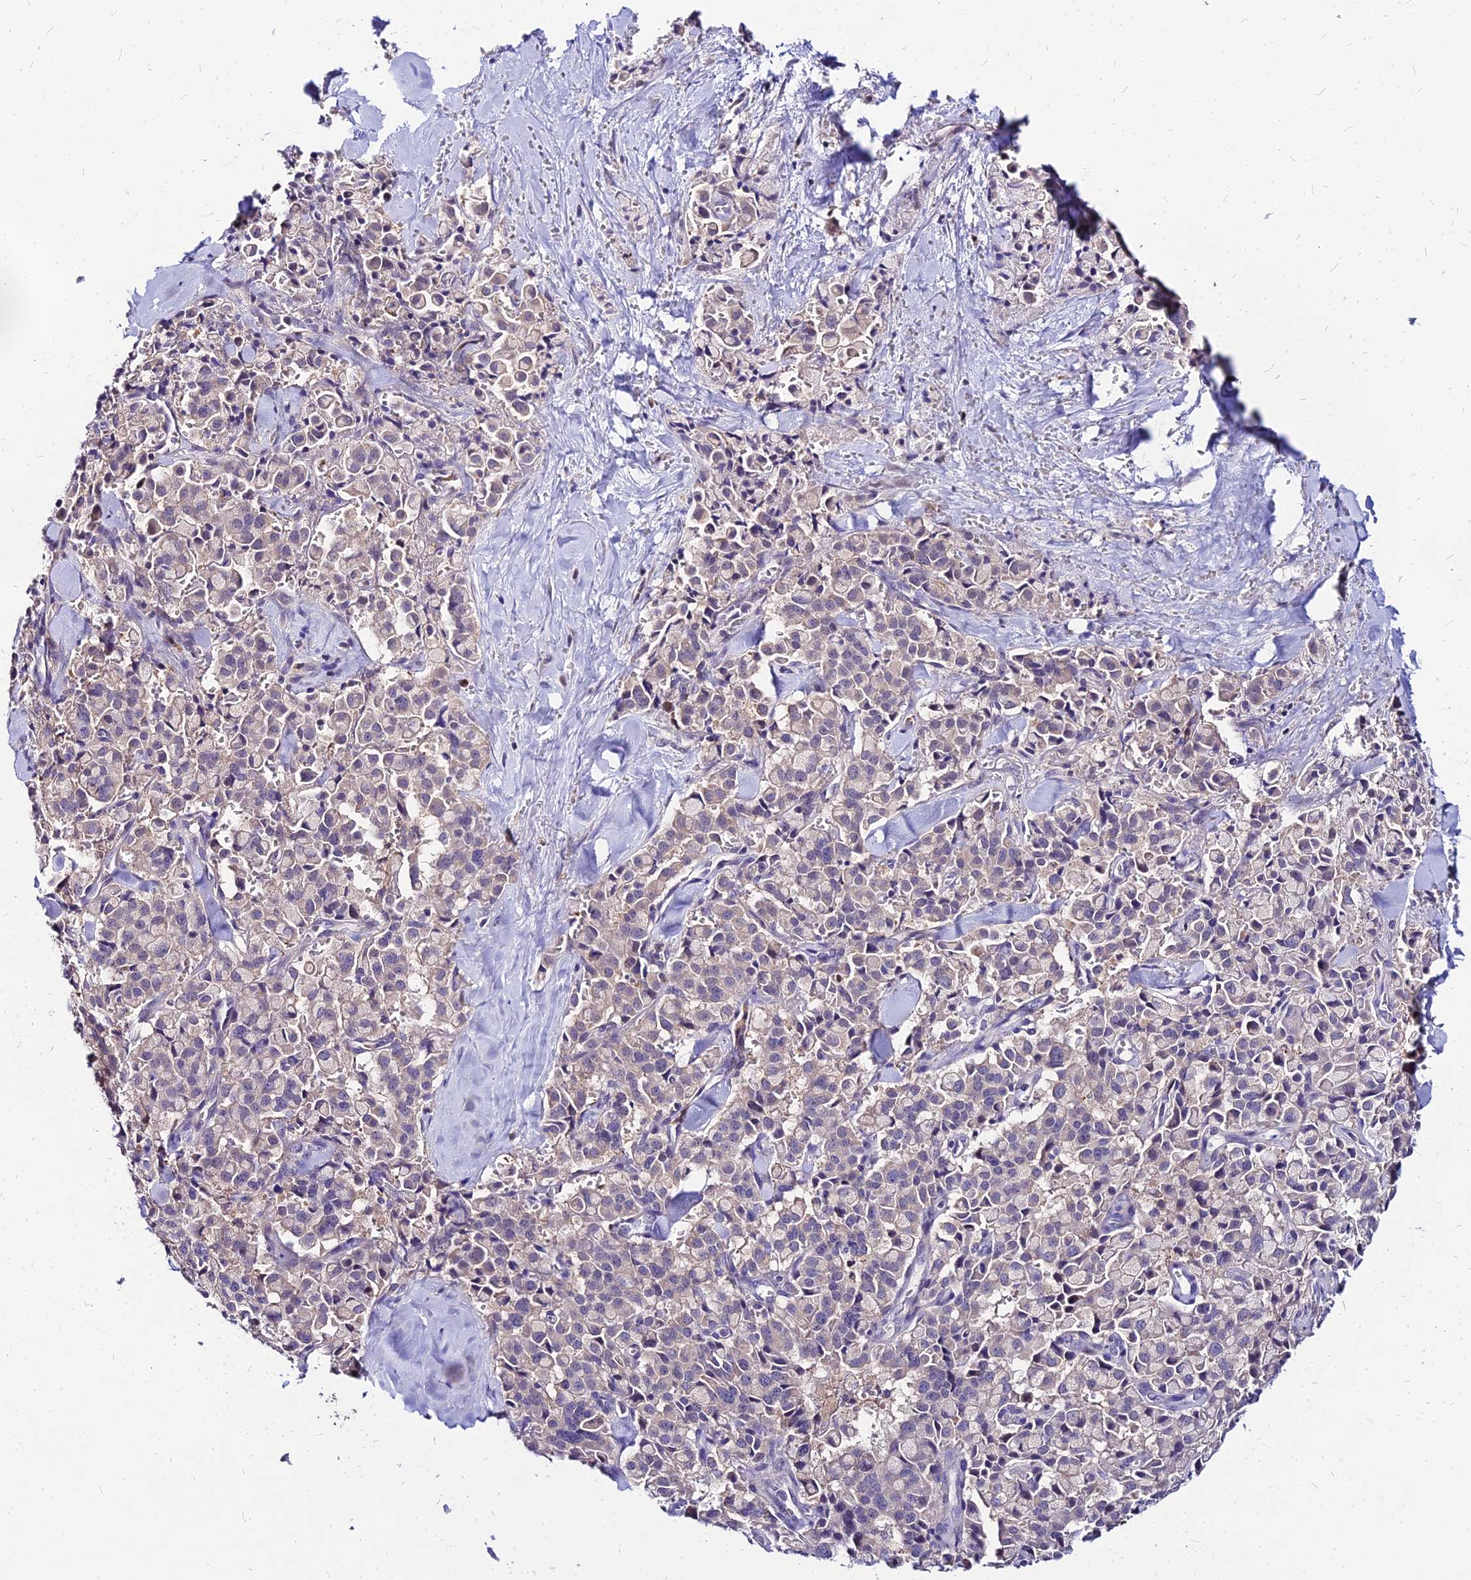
{"staining": {"intensity": "negative", "quantity": "none", "location": "none"}, "tissue": "pancreatic cancer", "cell_type": "Tumor cells", "image_type": "cancer", "snomed": [{"axis": "morphology", "description": "Adenocarcinoma, NOS"}, {"axis": "topography", "description": "Pancreas"}], "caption": "Tumor cells show no significant protein expression in adenocarcinoma (pancreatic).", "gene": "ACSM6", "patient": {"sex": "male", "age": 65}}